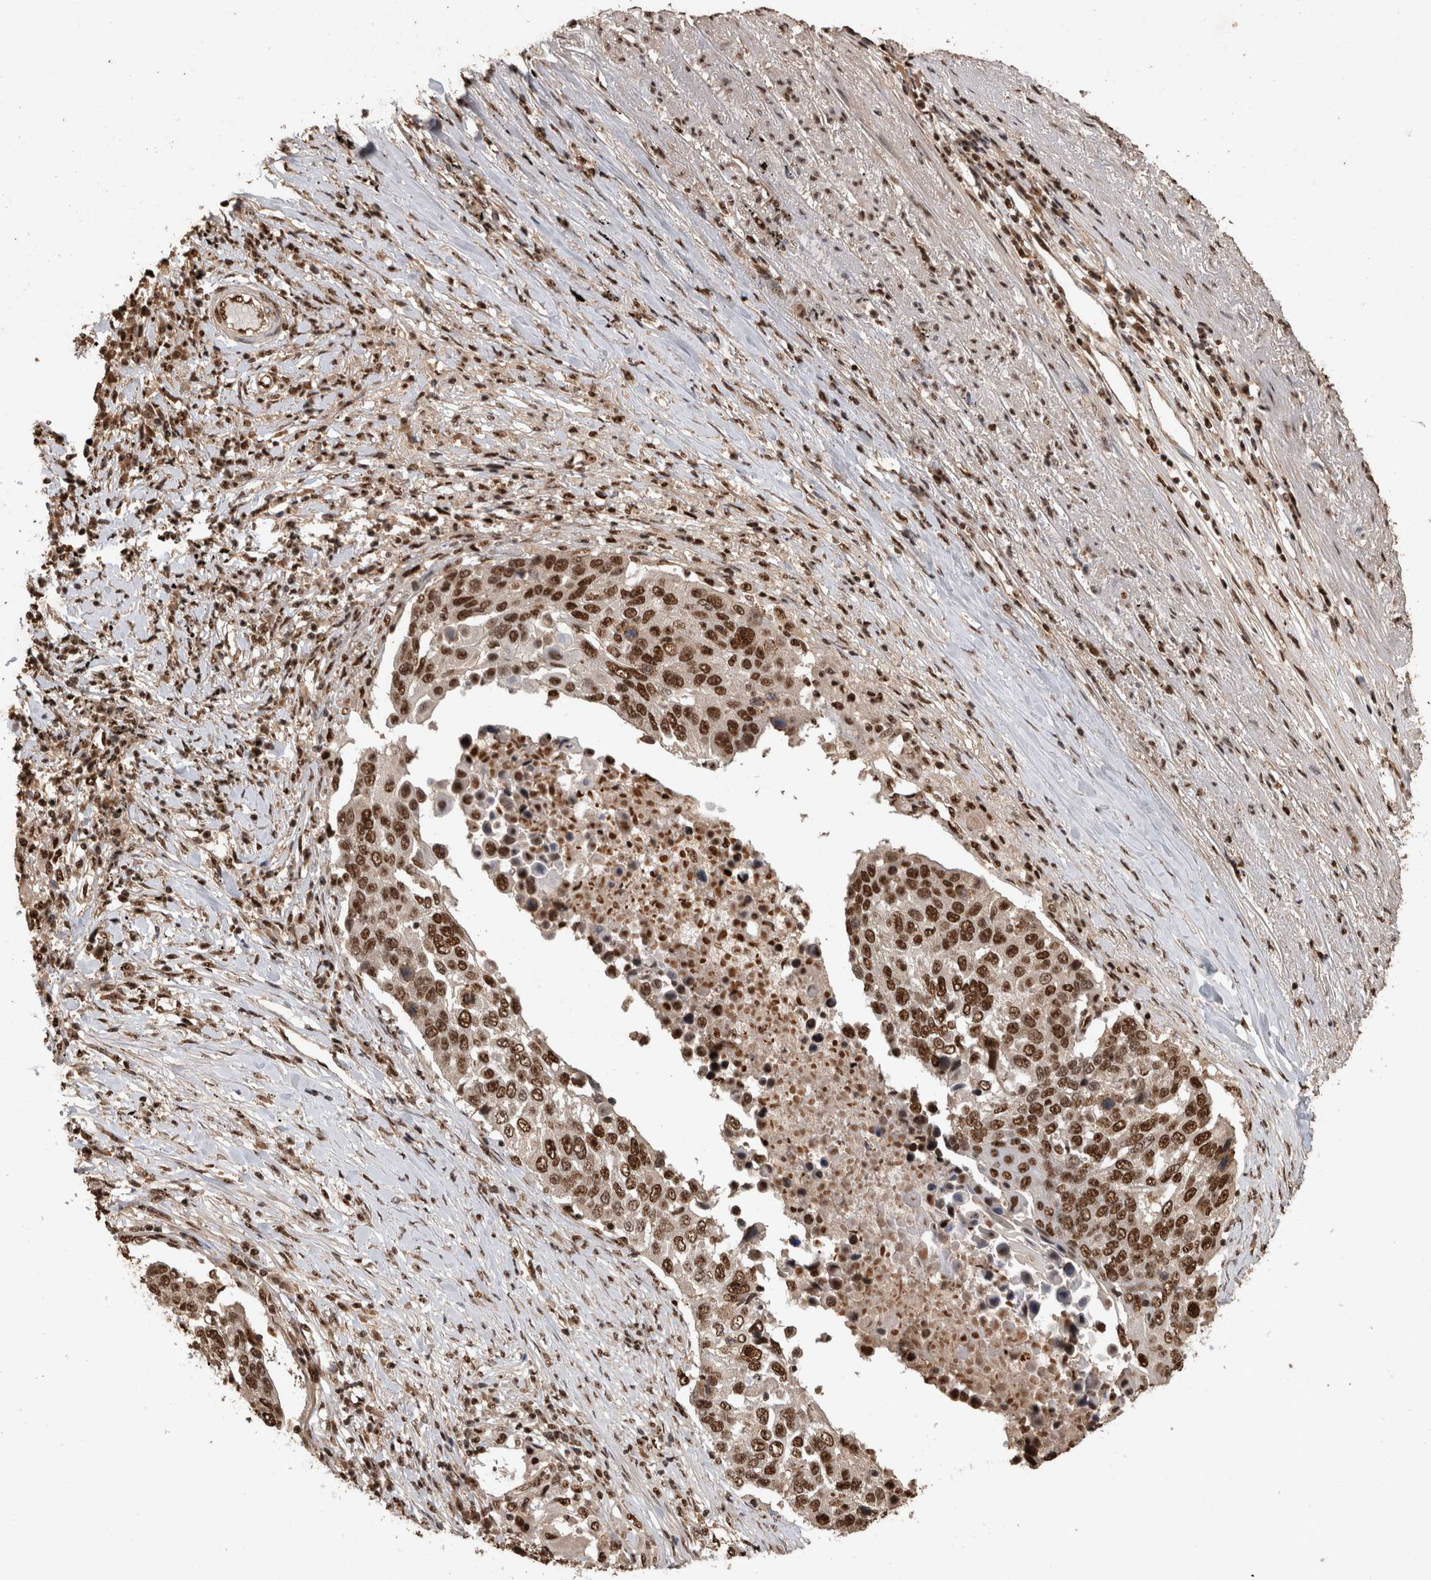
{"staining": {"intensity": "strong", "quantity": ">75%", "location": "nuclear"}, "tissue": "lung cancer", "cell_type": "Tumor cells", "image_type": "cancer", "snomed": [{"axis": "morphology", "description": "Squamous cell carcinoma, NOS"}, {"axis": "topography", "description": "Lung"}], "caption": "Approximately >75% of tumor cells in human squamous cell carcinoma (lung) exhibit strong nuclear protein positivity as visualized by brown immunohistochemical staining.", "gene": "RAD50", "patient": {"sex": "male", "age": 66}}